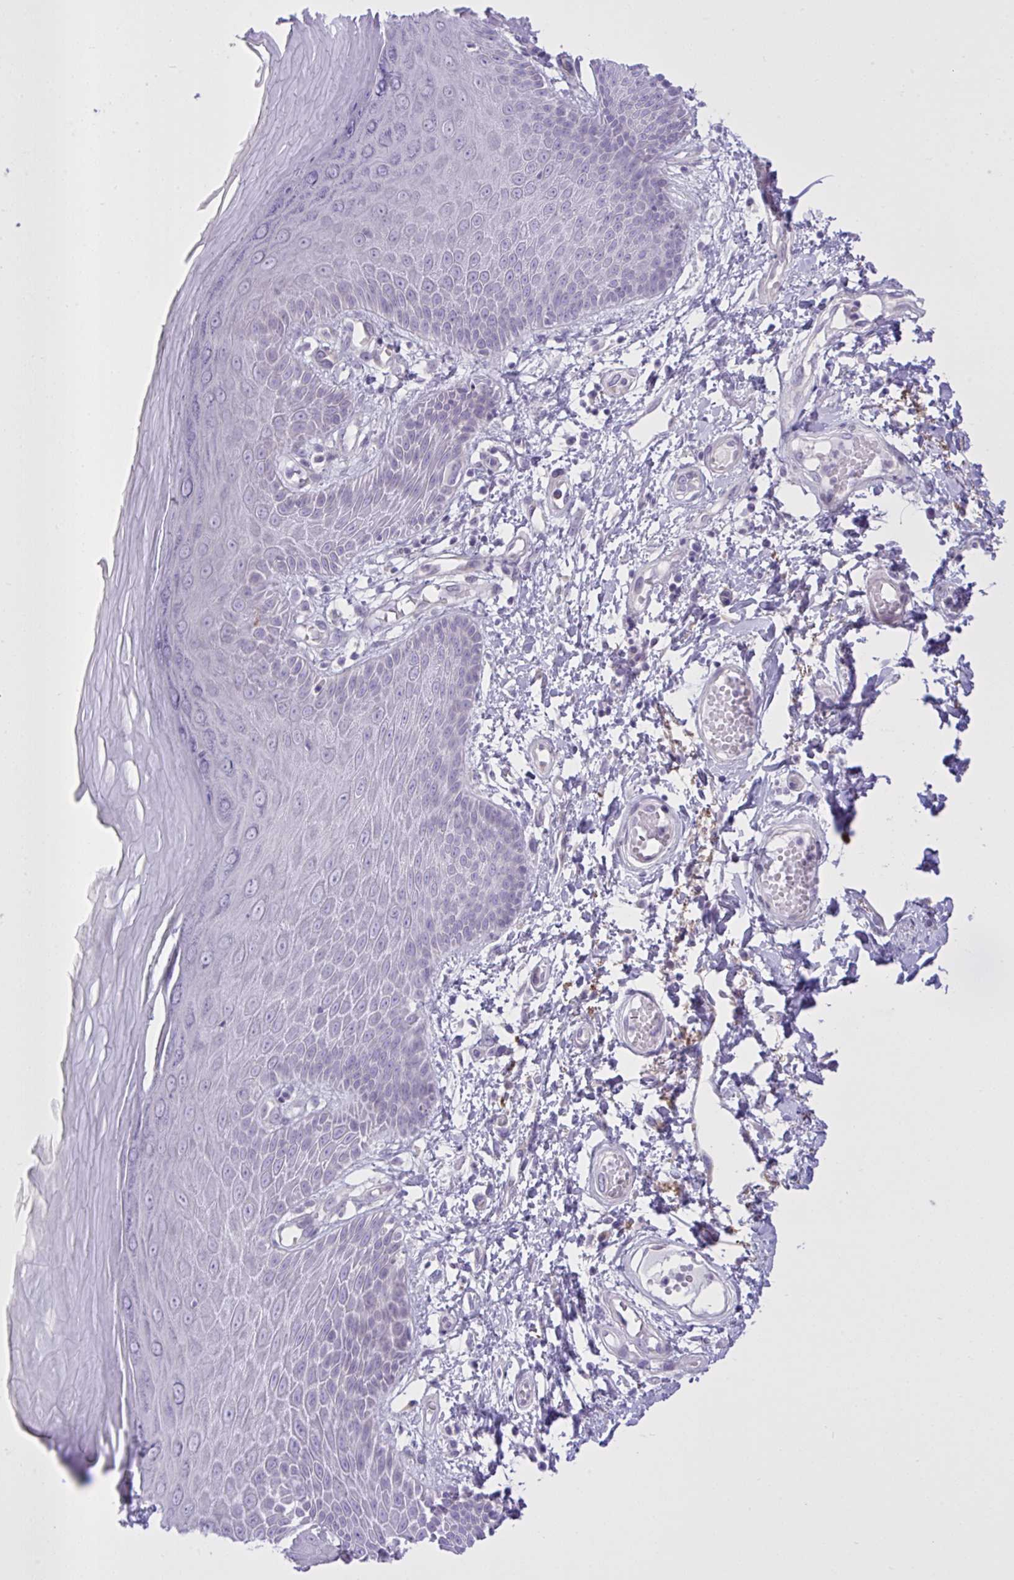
{"staining": {"intensity": "negative", "quantity": "none", "location": "none"}, "tissue": "skin", "cell_type": "Epidermal cells", "image_type": "normal", "snomed": [{"axis": "morphology", "description": "Normal tissue, NOS"}, {"axis": "topography", "description": "Anal"}, {"axis": "topography", "description": "Peripheral nerve tissue"}], "caption": "DAB immunohistochemical staining of benign human skin reveals no significant staining in epidermal cells.", "gene": "SPAG1", "patient": {"sex": "male", "age": 78}}